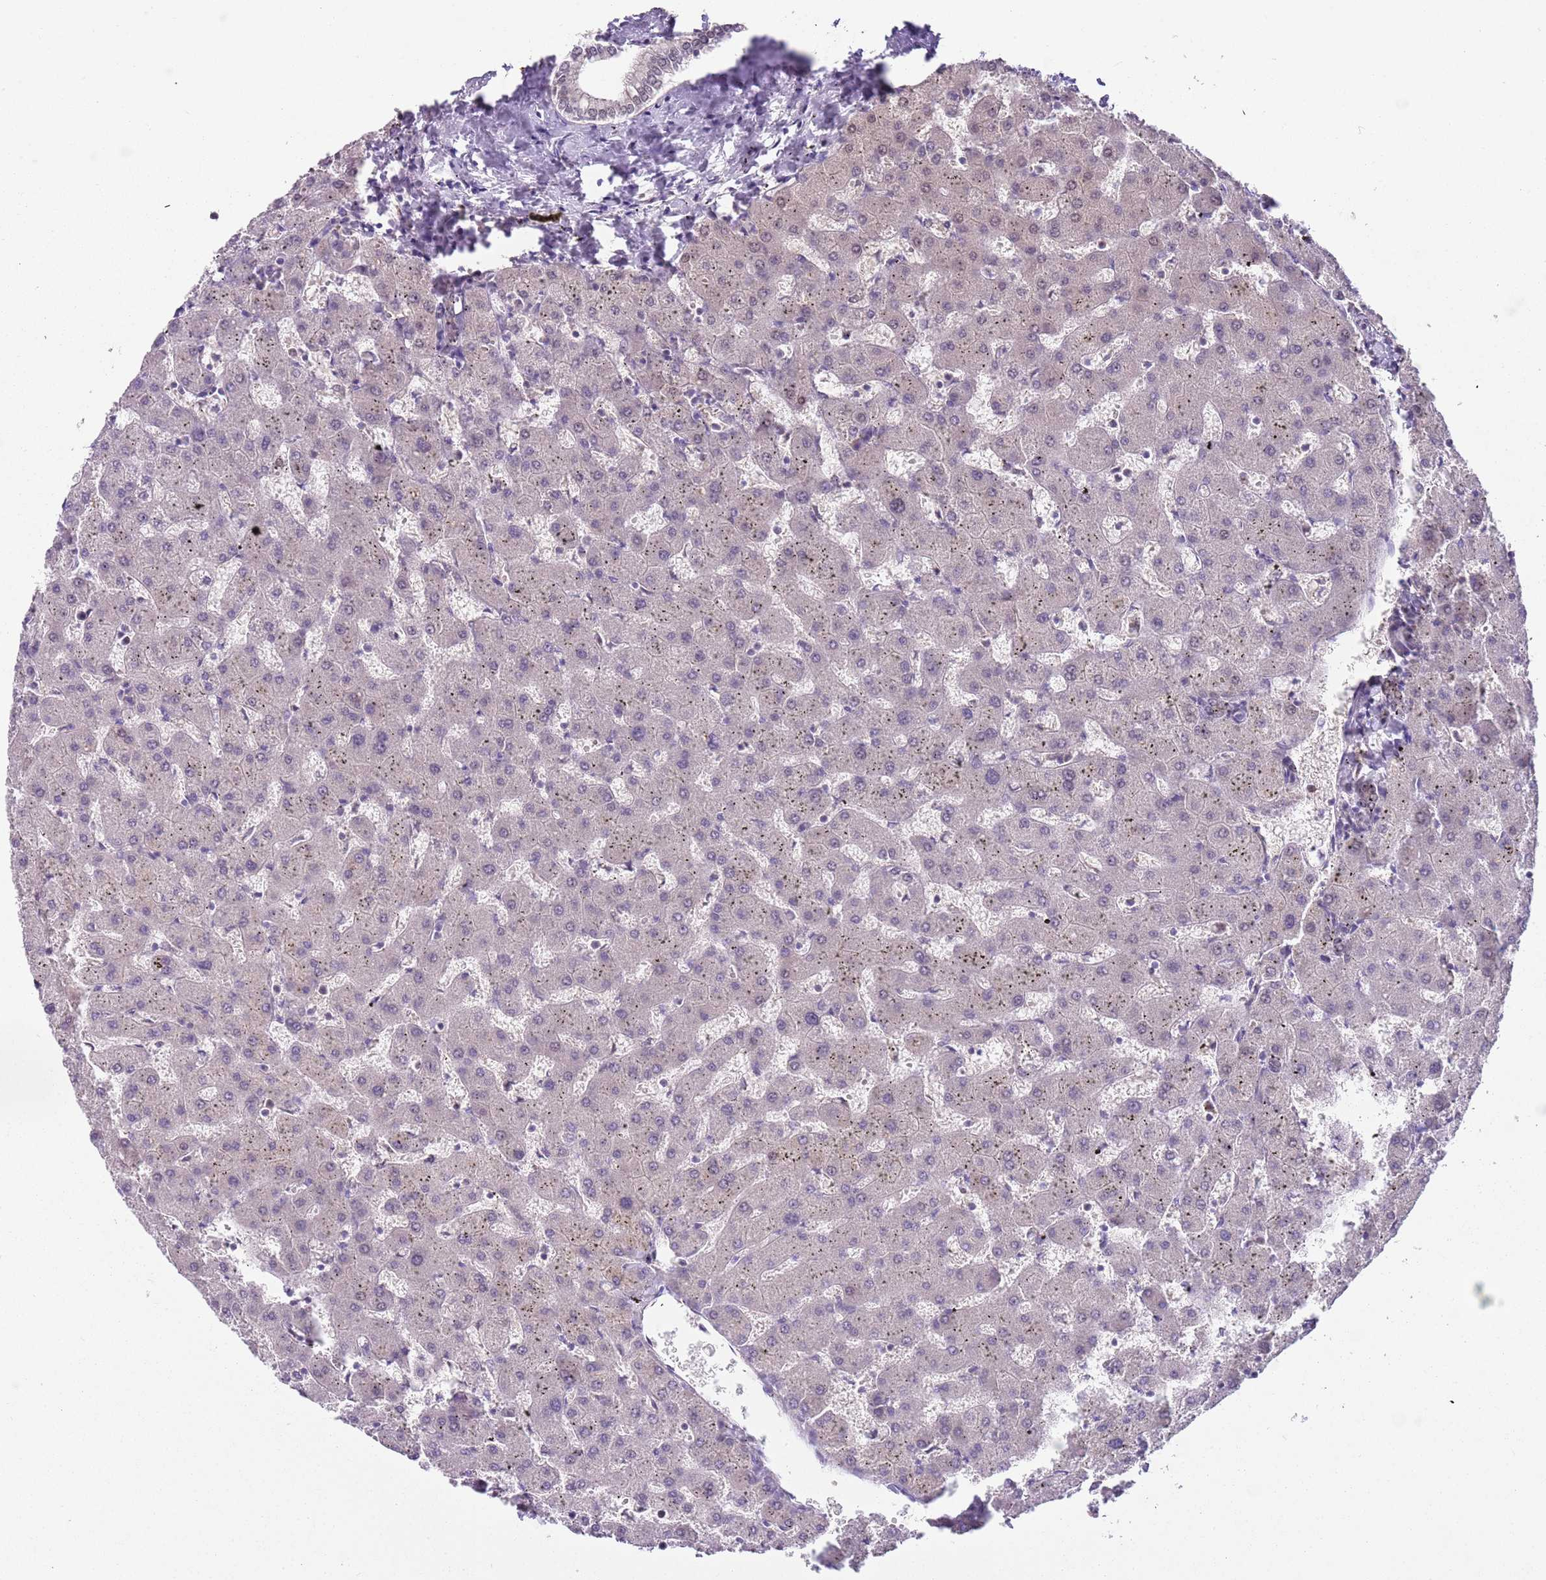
{"staining": {"intensity": "negative", "quantity": "none", "location": "none"}, "tissue": "liver", "cell_type": "Cholangiocytes", "image_type": "normal", "snomed": [{"axis": "morphology", "description": "Normal tissue, NOS"}, {"axis": "topography", "description": "Liver"}], "caption": "This is an immunohistochemistry (IHC) image of unremarkable human liver. There is no positivity in cholangiocytes.", "gene": "RMND5B", "patient": {"sex": "female", "age": 63}}